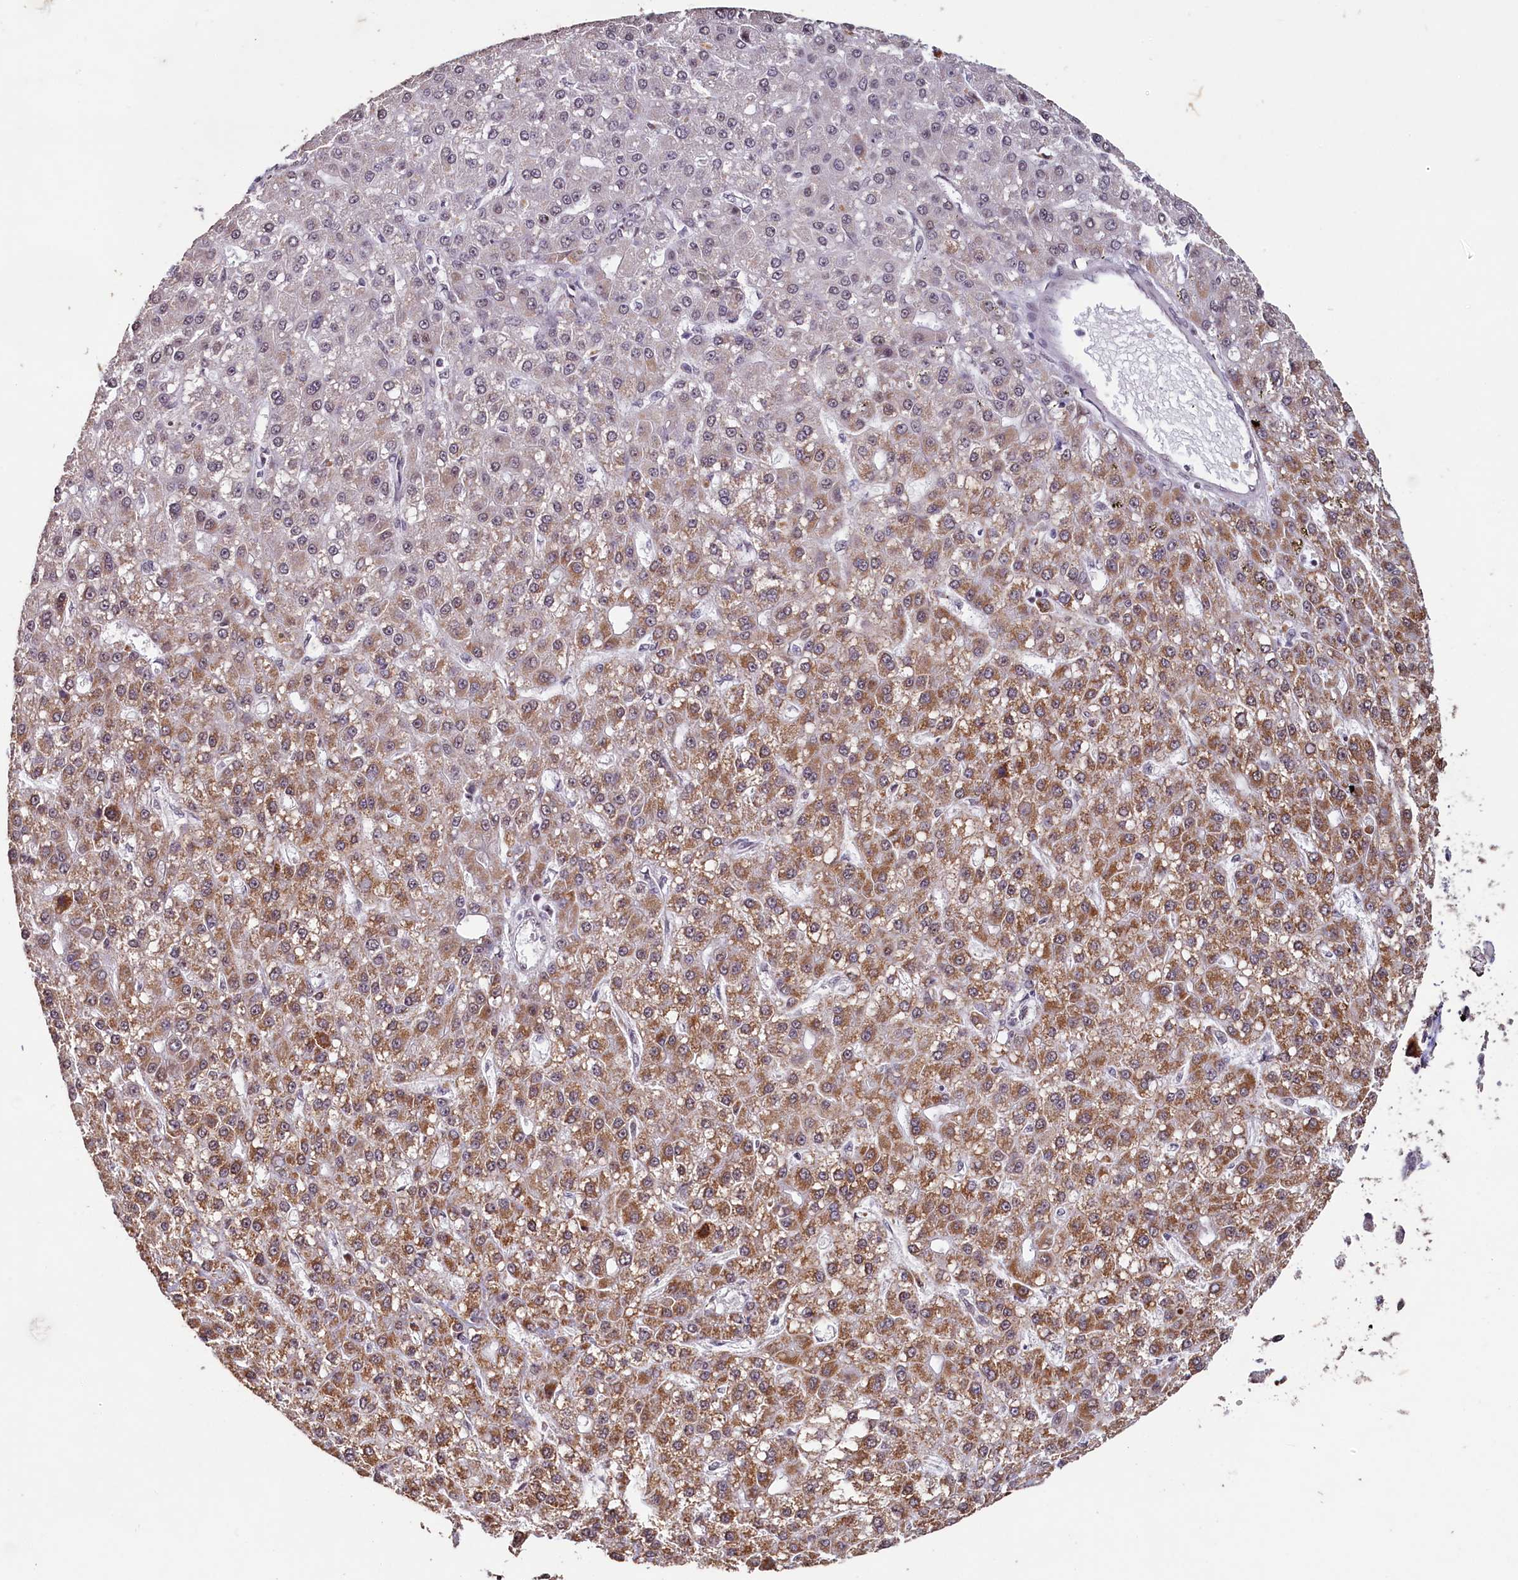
{"staining": {"intensity": "moderate", "quantity": "25%-75%", "location": "cytoplasmic/membranous"}, "tissue": "liver cancer", "cell_type": "Tumor cells", "image_type": "cancer", "snomed": [{"axis": "morphology", "description": "Carcinoma, Hepatocellular, NOS"}, {"axis": "topography", "description": "Liver"}], "caption": "Protein positivity by immunohistochemistry (IHC) shows moderate cytoplasmic/membranous staining in about 25%-75% of tumor cells in liver hepatocellular carcinoma.", "gene": "PDE6D", "patient": {"sex": "male", "age": 67}}